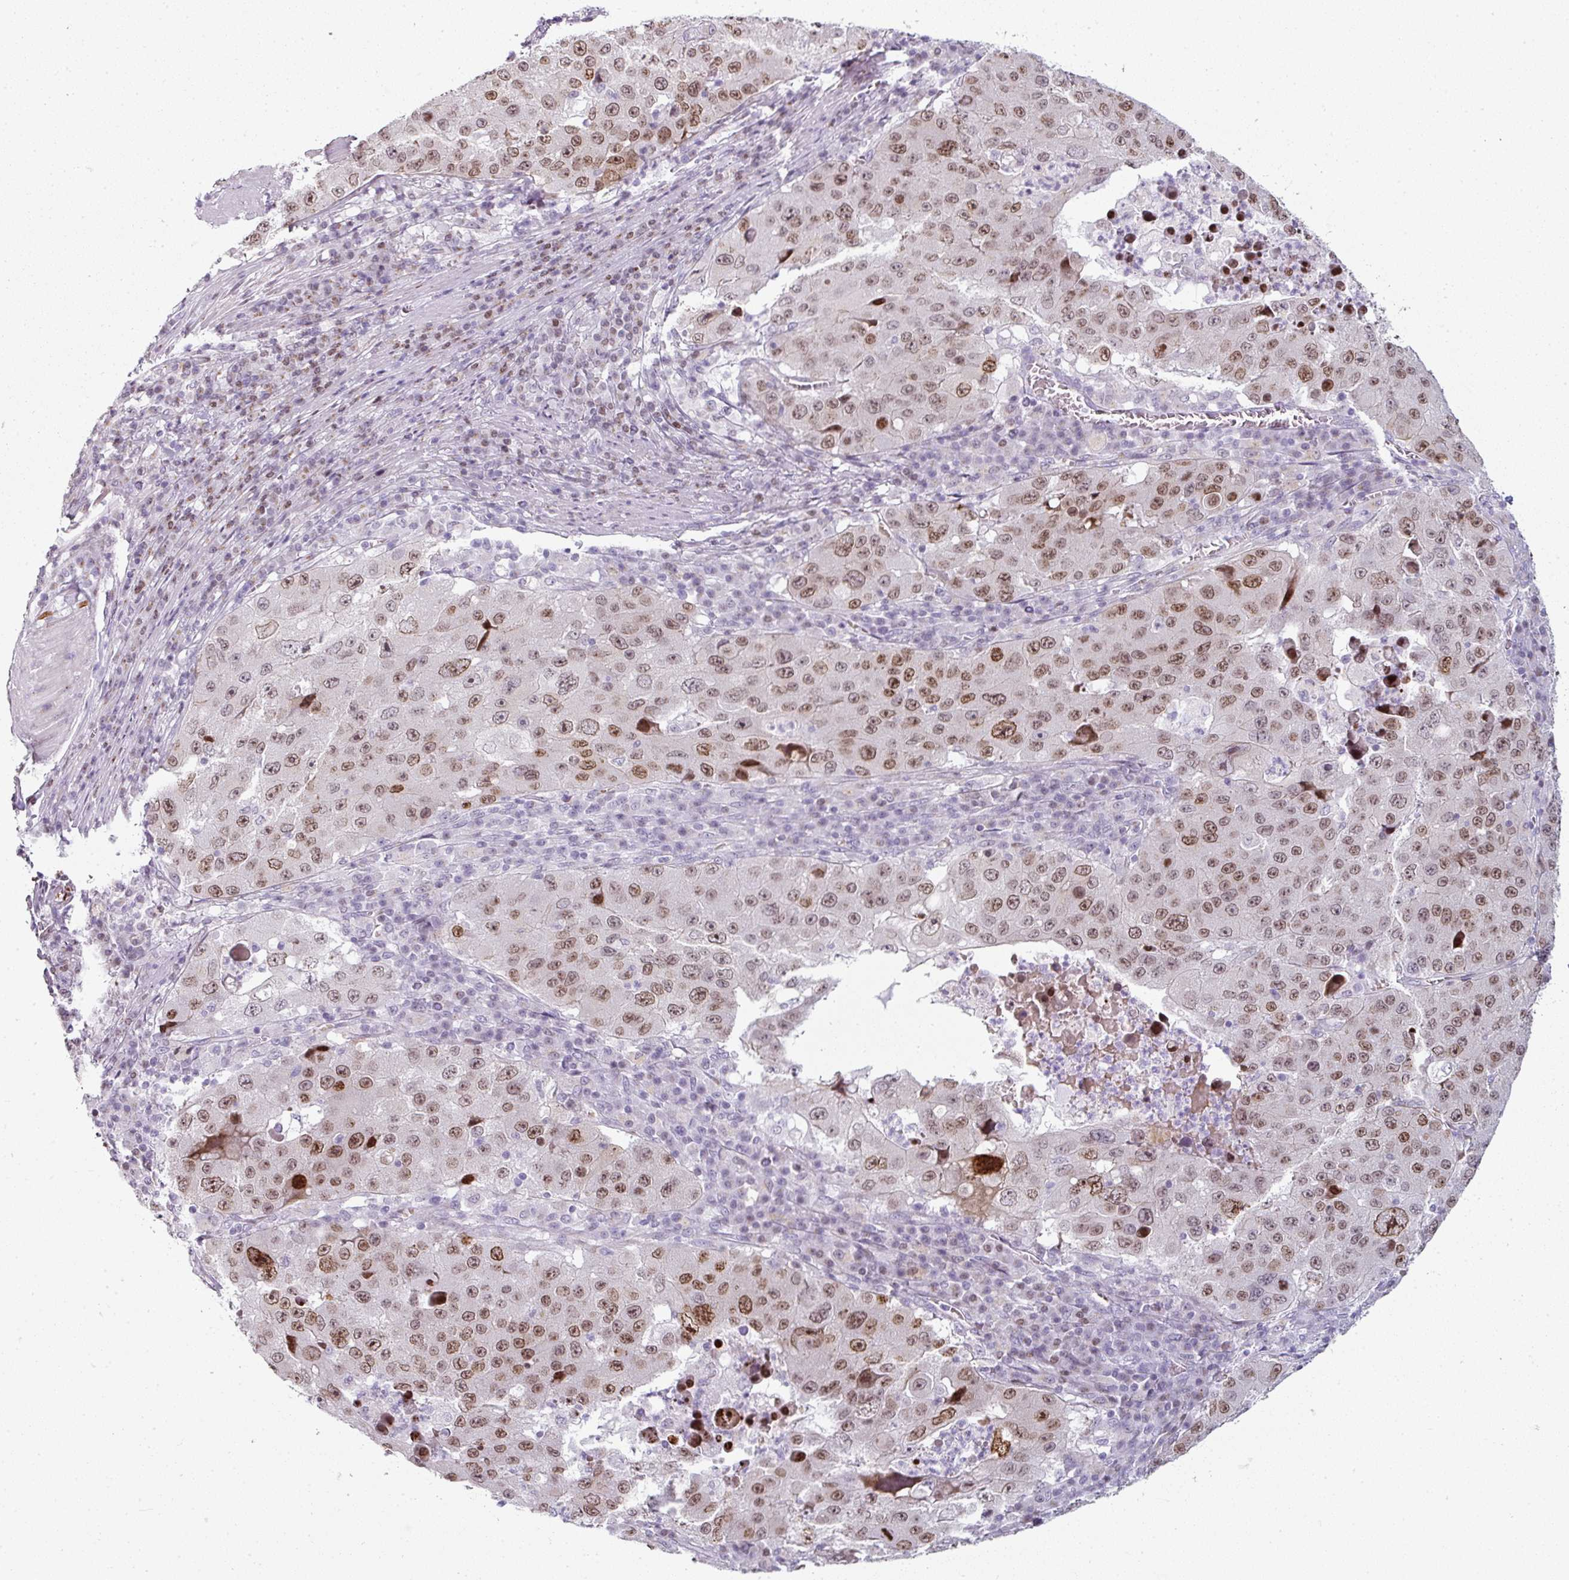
{"staining": {"intensity": "moderate", "quantity": ">75%", "location": "nuclear"}, "tissue": "stomach cancer", "cell_type": "Tumor cells", "image_type": "cancer", "snomed": [{"axis": "morphology", "description": "Adenocarcinoma, NOS"}, {"axis": "topography", "description": "Stomach"}], "caption": "Adenocarcinoma (stomach) tissue shows moderate nuclear positivity in approximately >75% of tumor cells, visualized by immunohistochemistry. (DAB IHC, brown staining for protein, blue staining for nuclei).", "gene": "SYT8", "patient": {"sex": "male", "age": 71}}